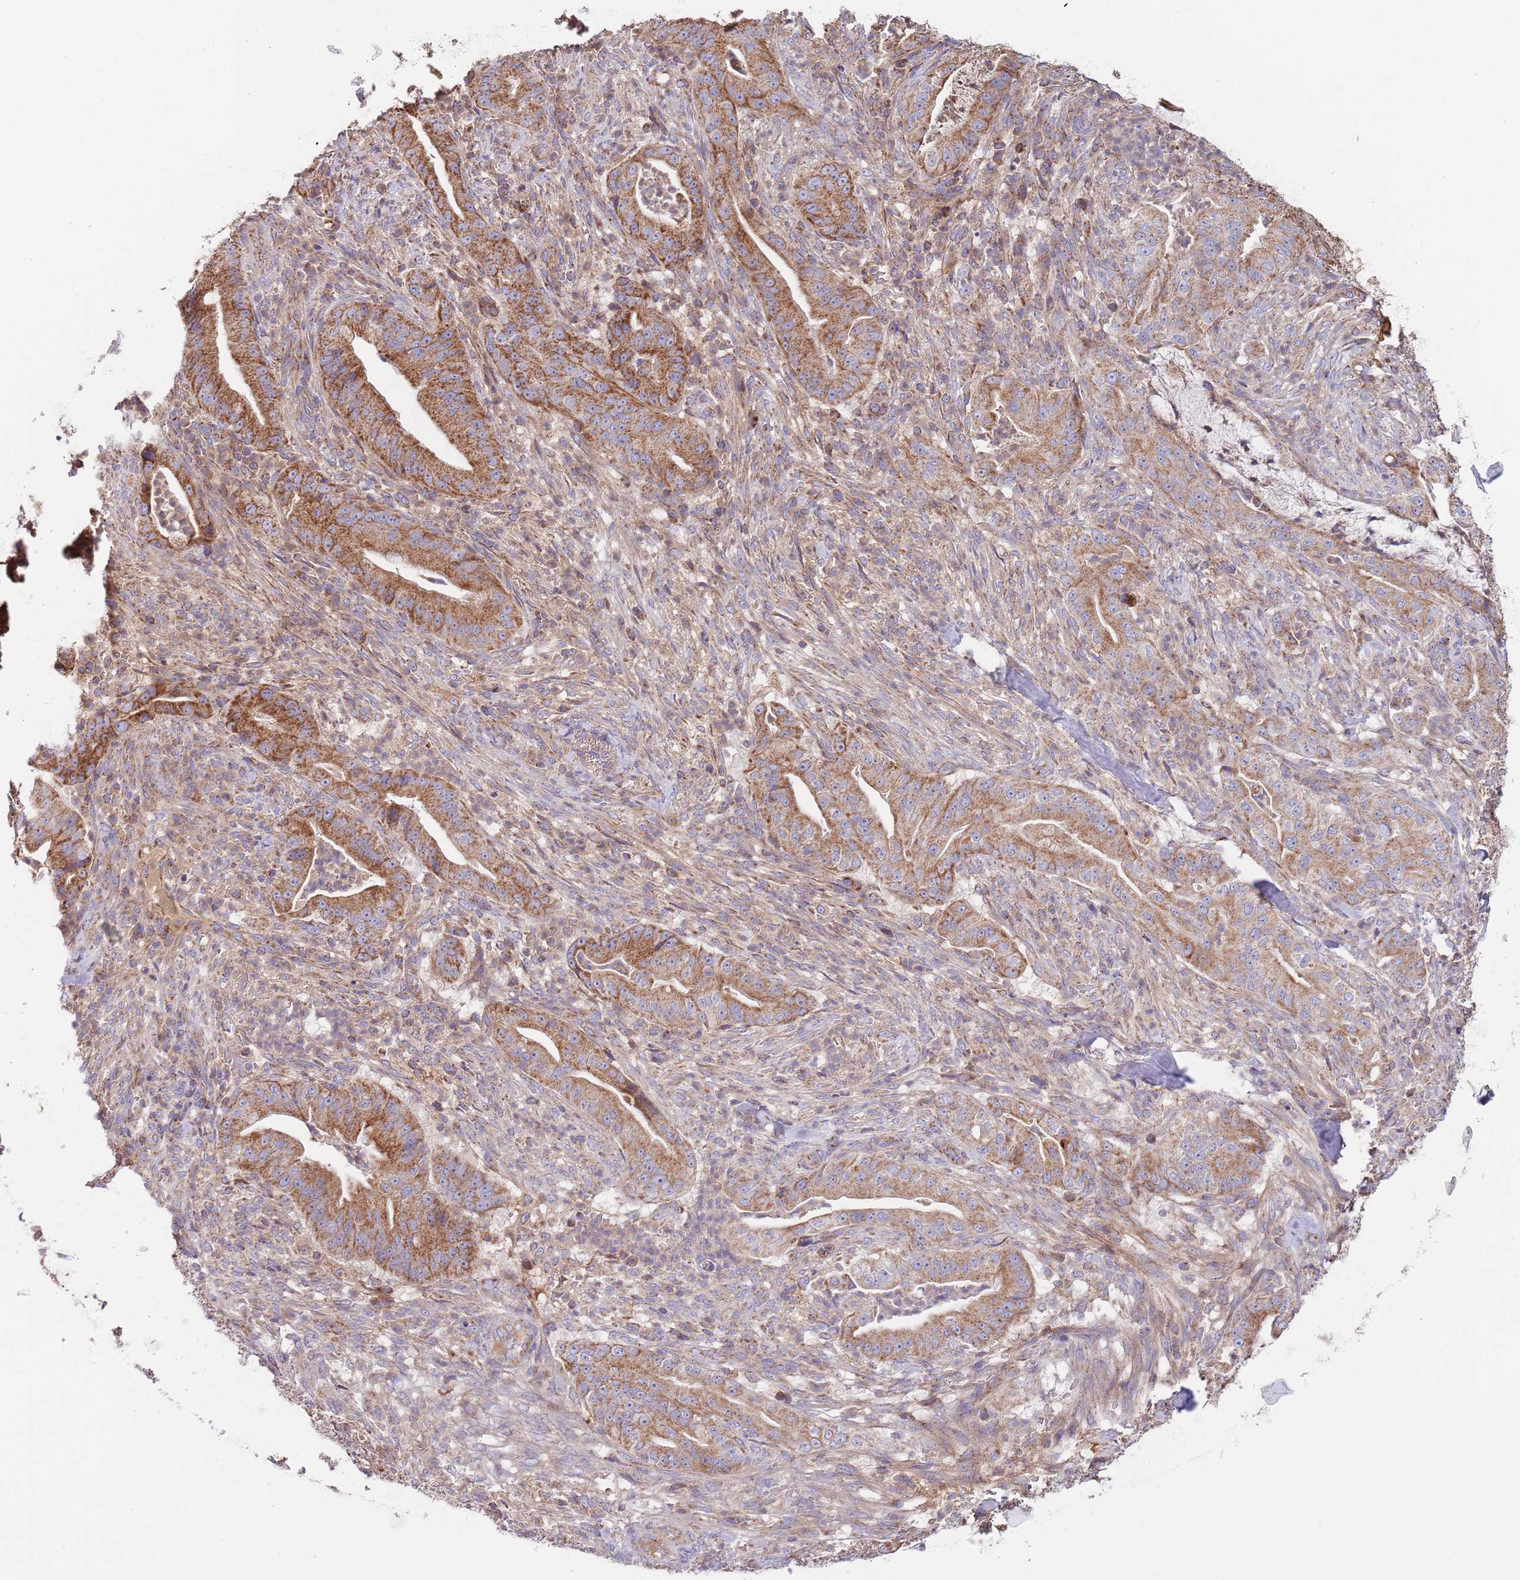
{"staining": {"intensity": "strong", "quantity": ">75%", "location": "cytoplasmic/membranous"}, "tissue": "pancreatic cancer", "cell_type": "Tumor cells", "image_type": "cancer", "snomed": [{"axis": "morphology", "description": "Adenocarcinoma, NOS"}, {"axis": "topography", "description": "Pancreas"}], "caption": "An IHC photomicrograph of tumor tissue is shown. Protein staining in brown shows strong cytoplasmic/membranous positivity in pancreatic adenocarcinoma within tumor cells.", "gene": "DNAJA3", "patient": {"sex": "male", "age": 71}}